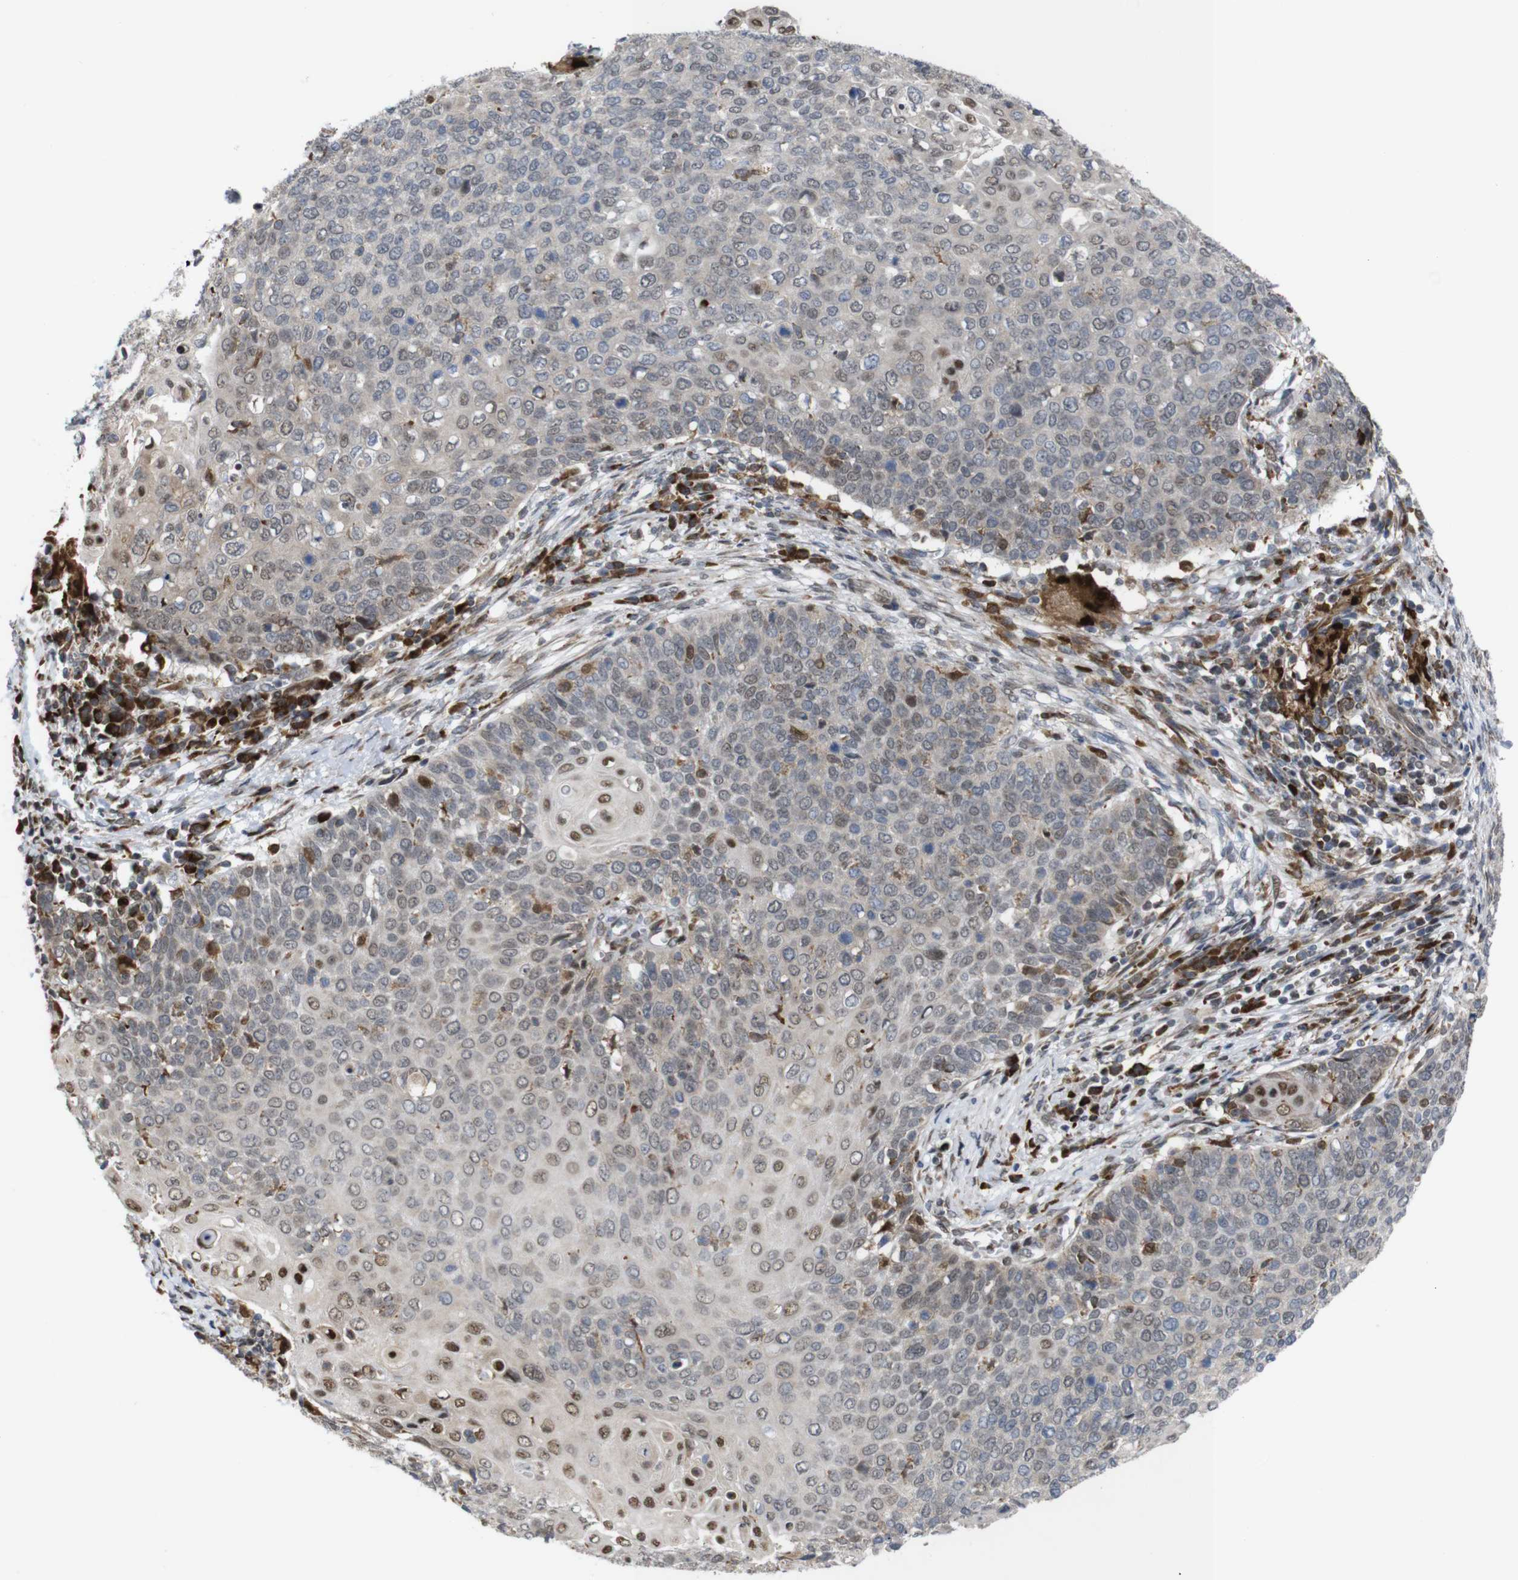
{"staining": {"intensity": "moderate", "quantity": "<25%", "location": "nuclear"}, "tissue": "cervical cancer", "cell_type": "Tumor cells", "image_type": "cancer", "snomed": [{"axis": "morphology", "description": "Squamous cell carcinoma, NOS"}, {"axis": "topography", "description": "Cervix"}], "caption": "This micrograph shows IHC staining of human squamous cell carcinoma (cervical), with low moderate nuclear expression in about <25% of tumor cells.", "gene": "PTPN1", "patient": {"sex": "female", "age": 39}}